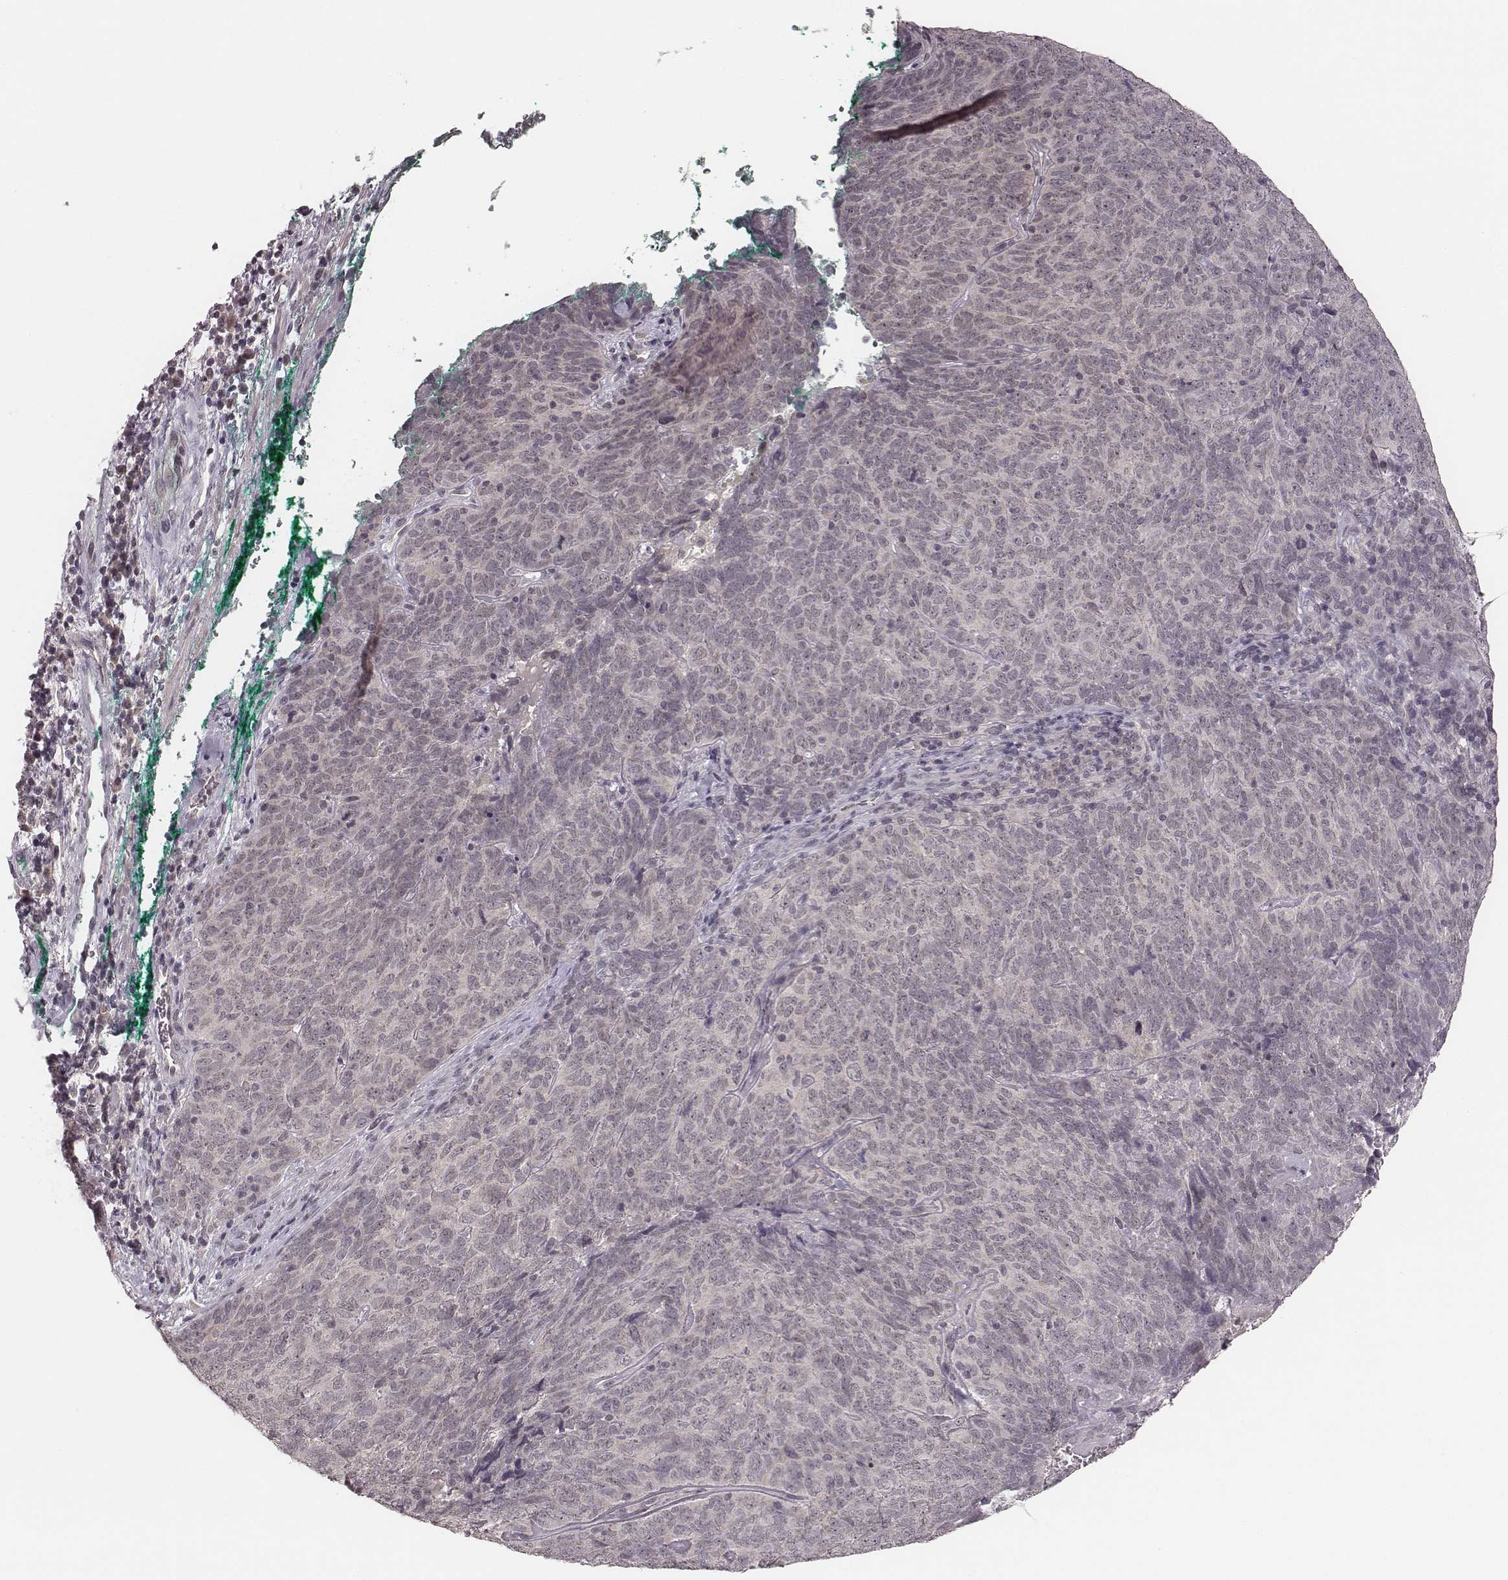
{"staining": {"intensity": "negative", "quantity": "none", "location": "none"}, "tissue": "skin cancer", "cell_type": "Tumor cells", "image_type": "cancer", "snomed": [{"axis": "morphology", "description": "Squamous cell carcinoma, NOS"}, {"axis": "topography", "description": "Skin"}, {"axis": "topography", "description": "Anal"}], "caption": "Immunohistochemistry (IHC) image of human skin squamous cell carcinoma stained for a protein (brown), which exhibits no staining in tumor cells. The staining was performed using DAB (3,3'-diaminobenzidine) to visualize the protein expression in brown, while the nuclei were stained in blue with hematoxylin (Magnification: 20x).", "gene": "LY6K", "patient": {"sex": "female", "age": 51}}